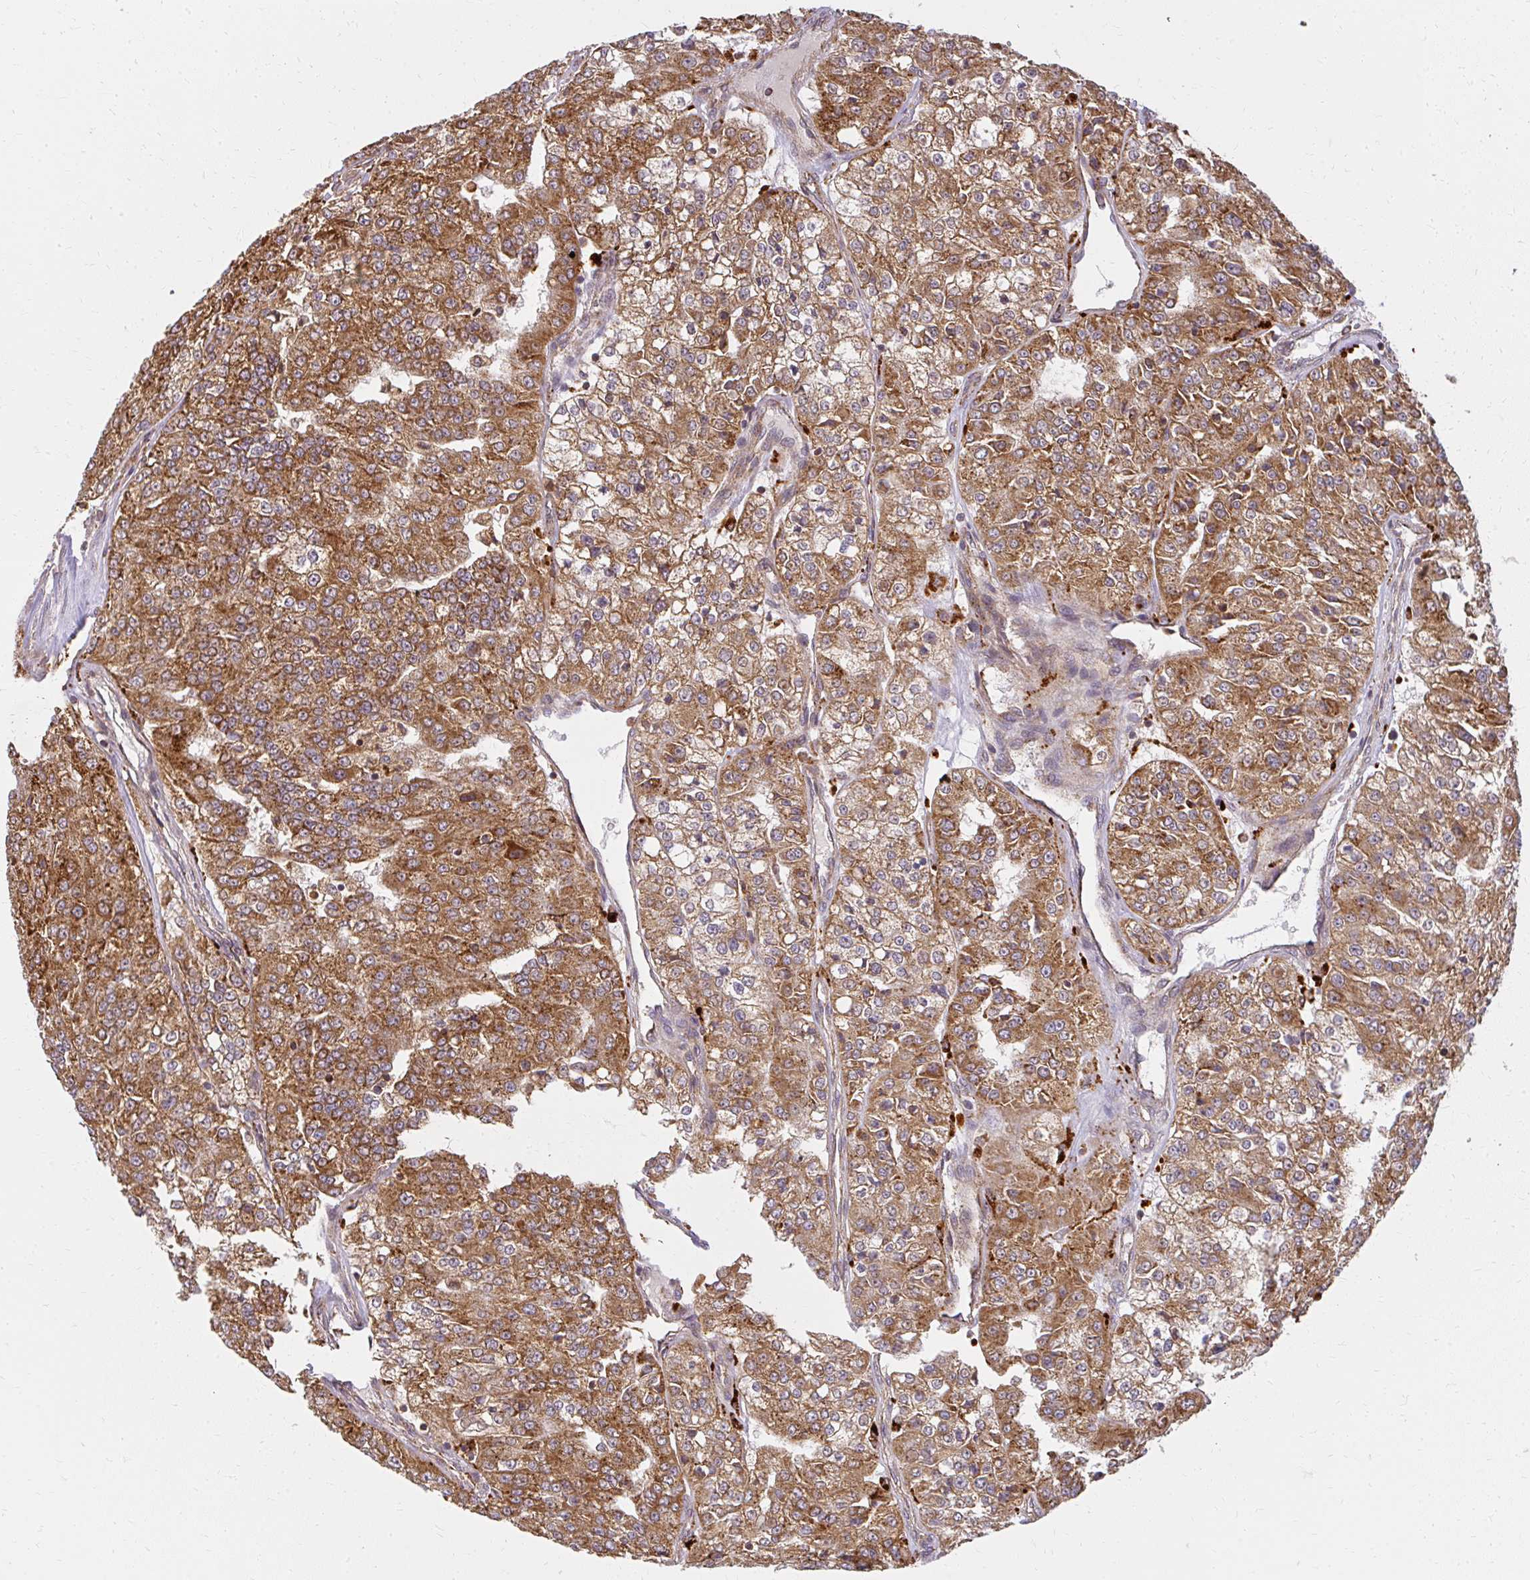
{"staining": {"intensity": "strong", "quantity": ">75%", "location": "cytoplasmic/membranous"}, "tissue": "renal cancer", "cell_type": "Tumor cells", "image_type": "cancer", "snomed": [{"axis": "morphology", "description": "Adenocarcinoma, NOS"}, {"axis": "topography", "description": "Kidney"}], "caption": "Renal cancer stained with immunohistochemistry exhibits strong cytoplasmic/membranous expression in about >75% of tumor cells.", "gene": "GNS", "patient": {"sex": "female", "age": 63}}